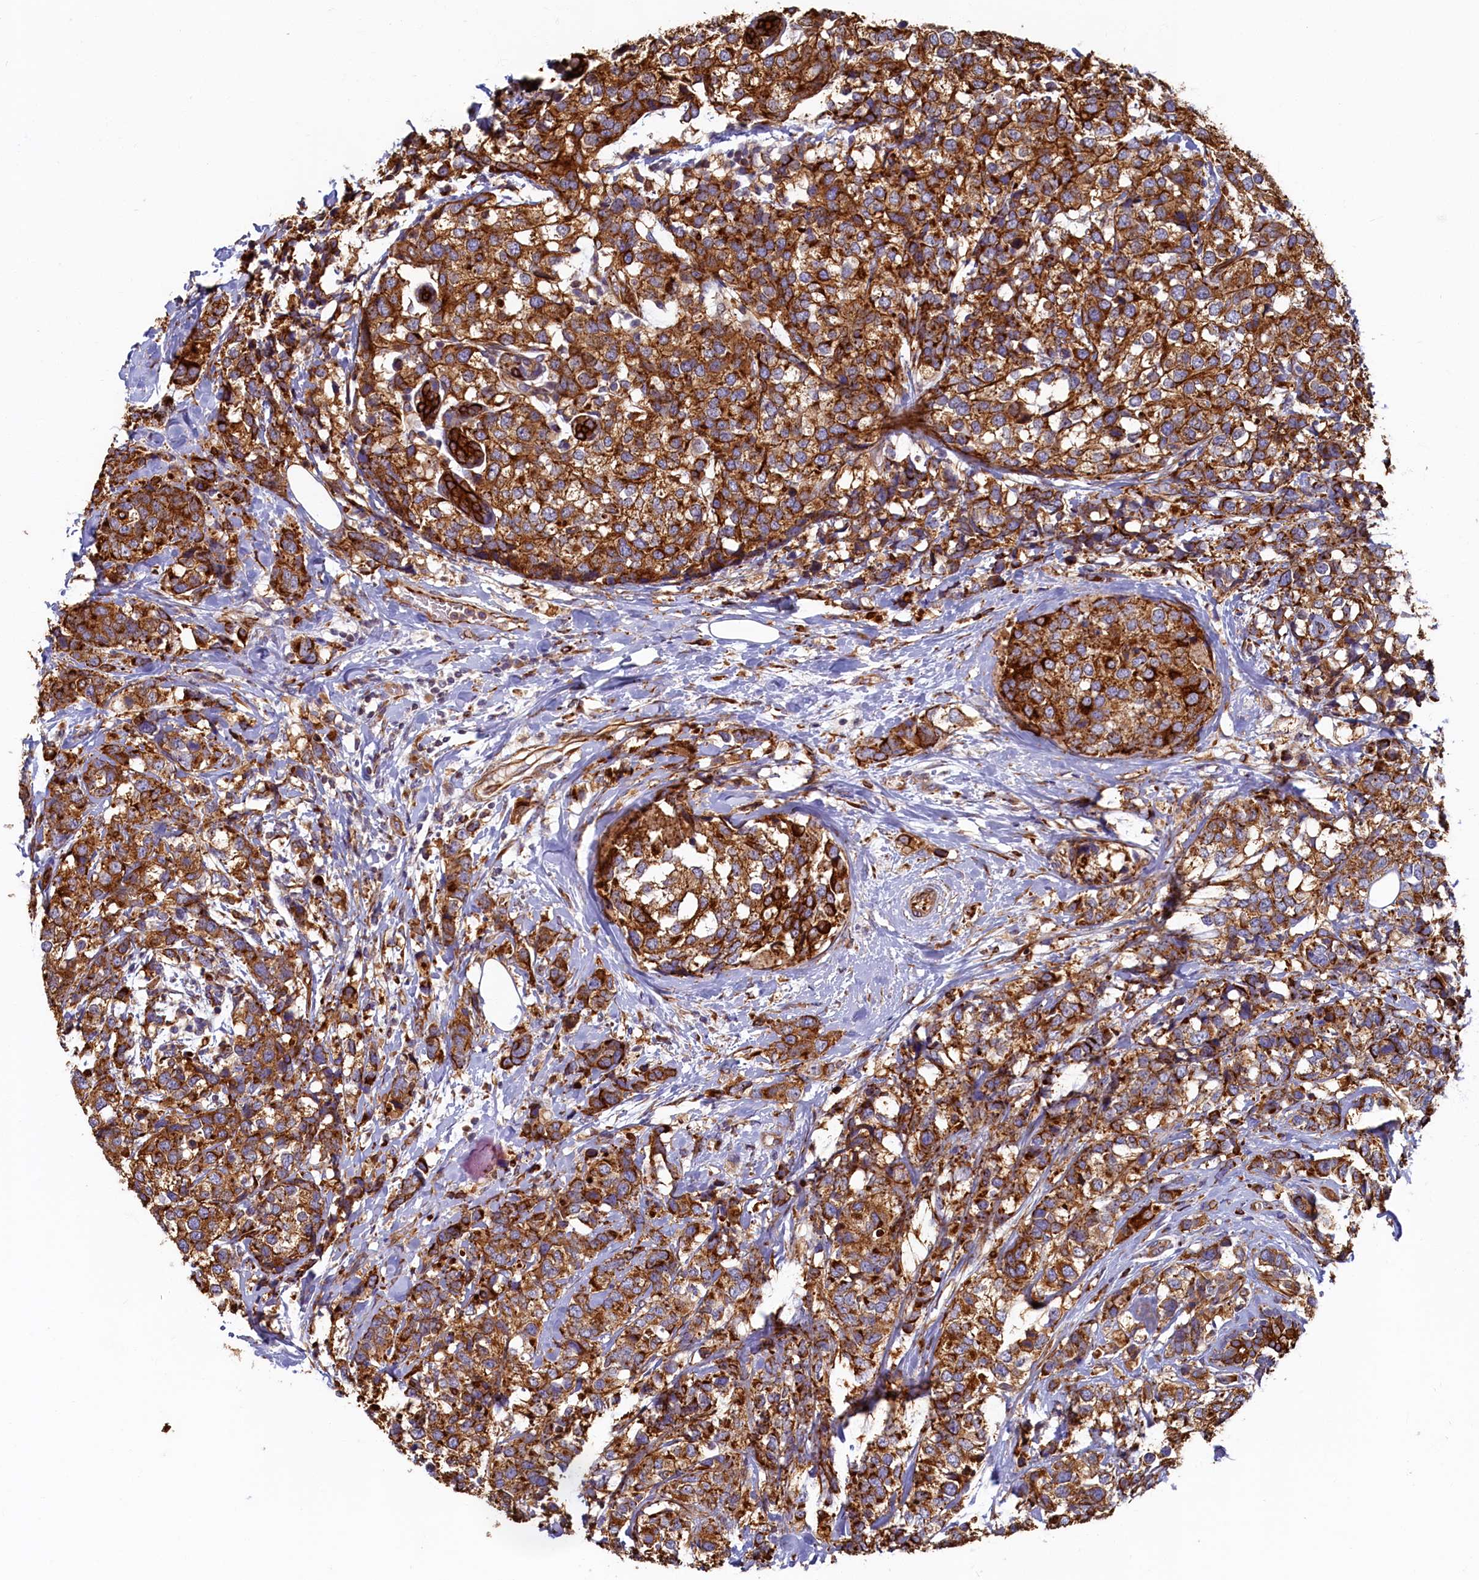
{"staining": {"intensity": "strong", "quantity": ">75%", "location": "cytoplasmic/membranous"}, "tissue": "breast cancer", "cell_type": "Tumor cells", "image_type": "cancer", "snomed": [{"axis": "morphology", "description": "Lobular carcinoma"}, {"axis": "topography", "description": "Breast"}], "caption": "The micrograph displays staining of breast cancer, revealing strong cytoplasmic/membranous protein expression (brown color) within tumor cells.", "gene": "LRRC57", "patient": {"sex": "female", "age": 59}}